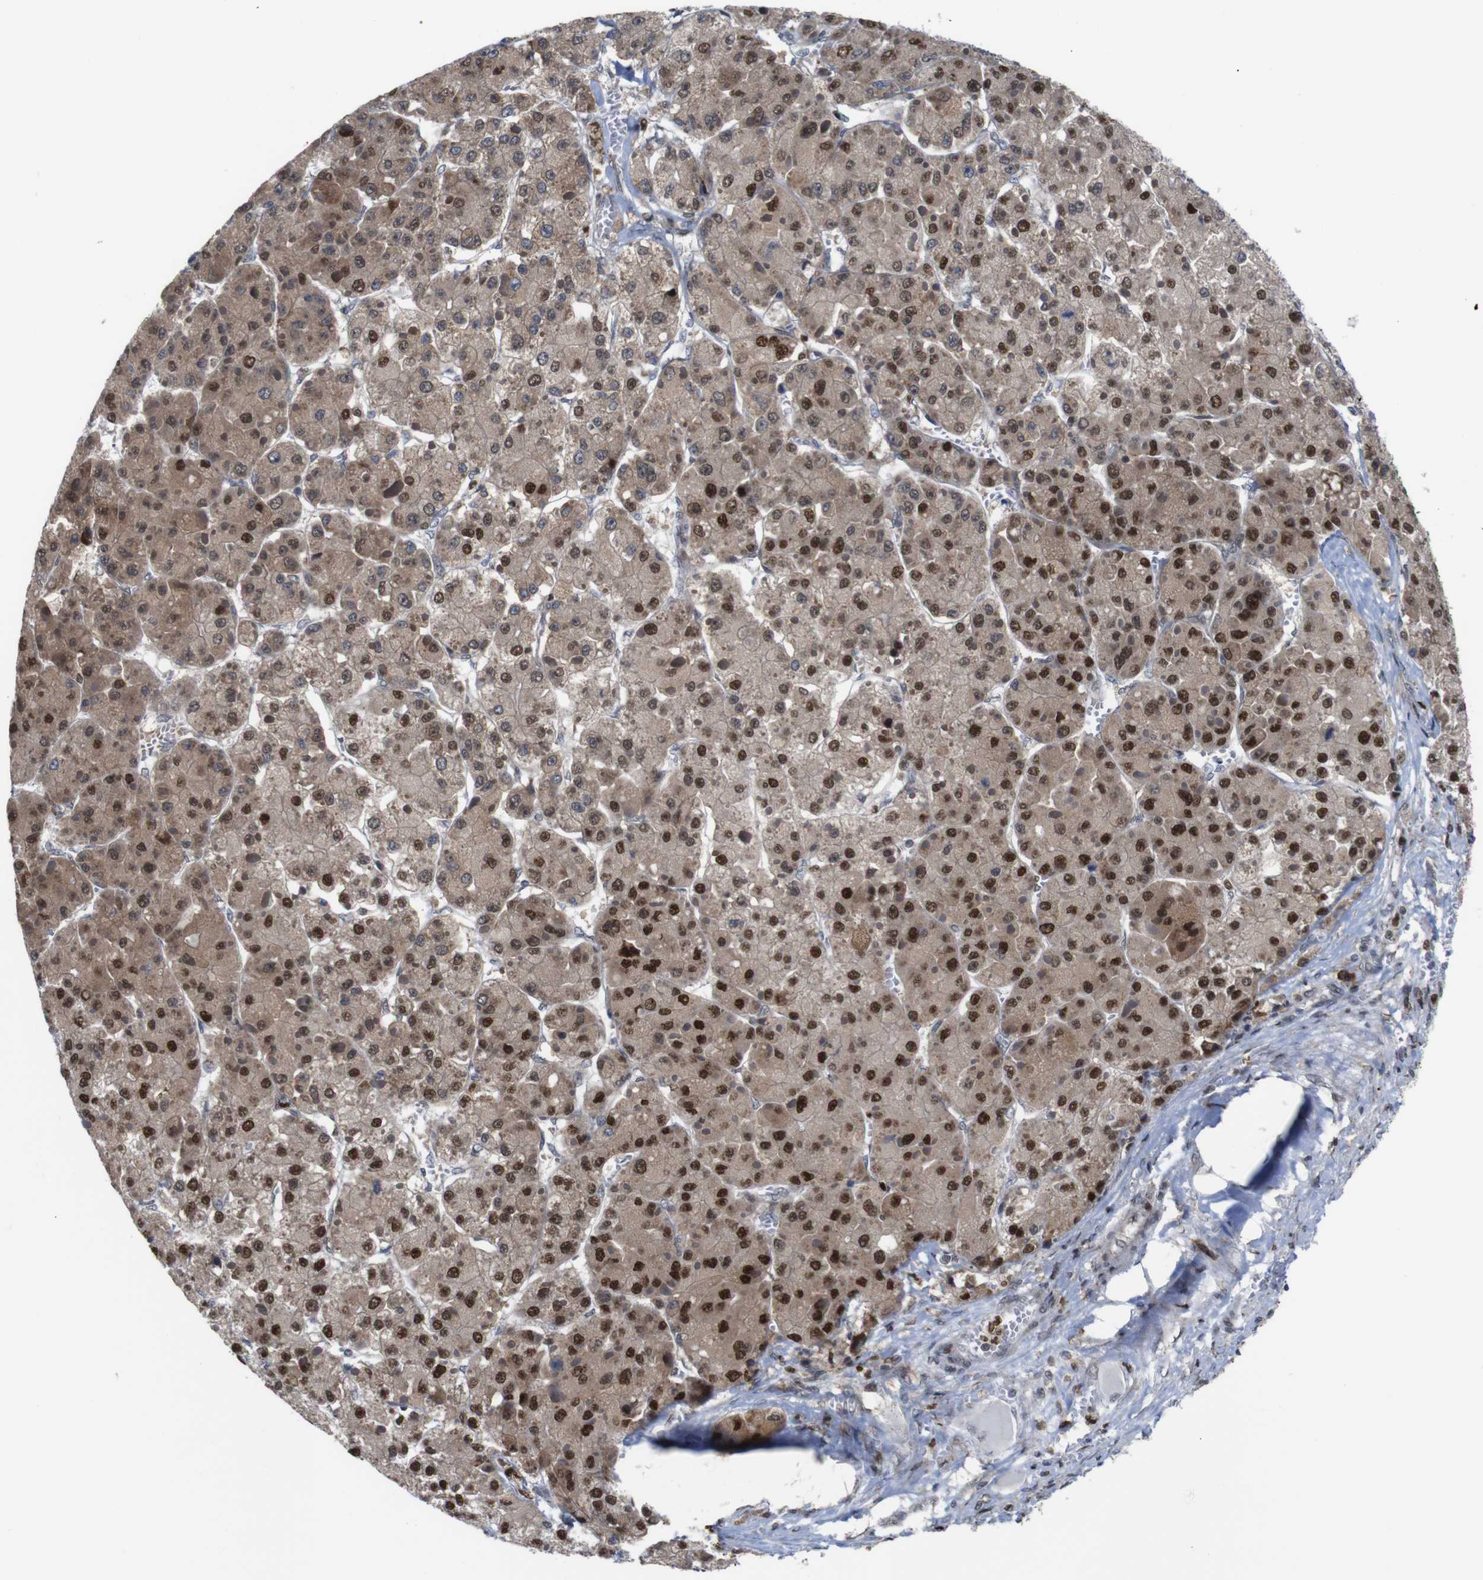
{"staining": {"intensity": "strong", "quantity": ">75%", "location": "cytoplasmic/membranous,nuclear"}, "tissue": "liver cancer", "cell_type": "Tumor cells", "image_type": "cancer", "snomed": [{"axis": "morphology", "description": "Carcinoma, Hepatocellular, NOS"}, {"axis": "topography", "description": "Liver"}], "caption": "Protein analysis of hepatocellular carcinoma (liver) tissue shows strong cytoplasmic/membranous and nuclear staining in approximately >75% of tumor cells. (Stains: DAB (3,3'-diaminobenzidine) in brown, nuclei in blue, Microscopy: brightfield microscopy at high magnification).", "gene": "PTPN1", "patient": {"sex": "female", "age": 73}}